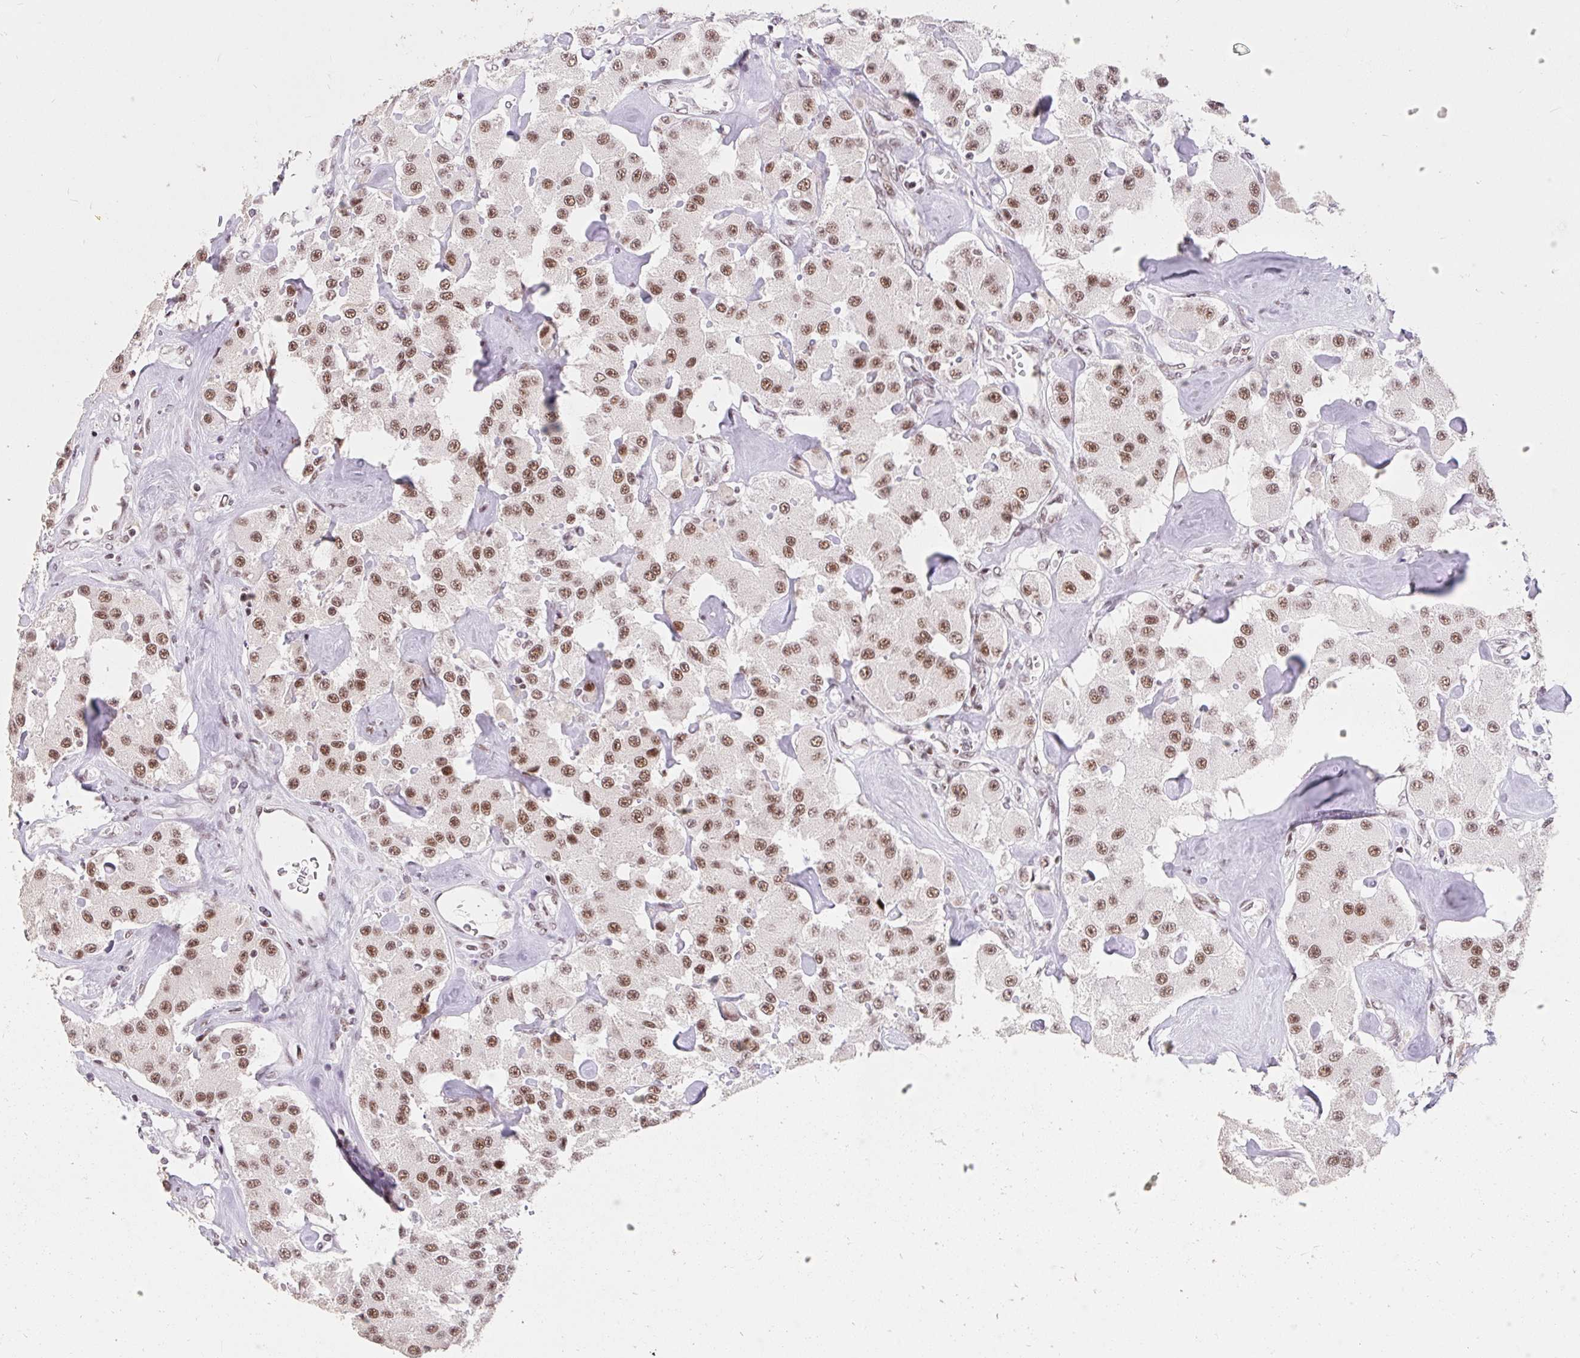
{"staining": {"intensity": "moderate", "quantity": ">75%", "location": "nuclear"}, "tissue": "carcinoid", "cell_type": "Tumor cells", "image_type": "cancer", "snomed": [{"axis": "morphology", "description": "Carcinoid, malignant, NOS"}, {"axis": "topography", "description": "Pancreas"}], "caption": "There is medium levels of moderate nuclear staining in tumor cells of carcinoid, as demonstrated by immunohistochemical staining (brown color).", "gene": "SRSF10", "patient": {"sex": "male", "age": 41}}